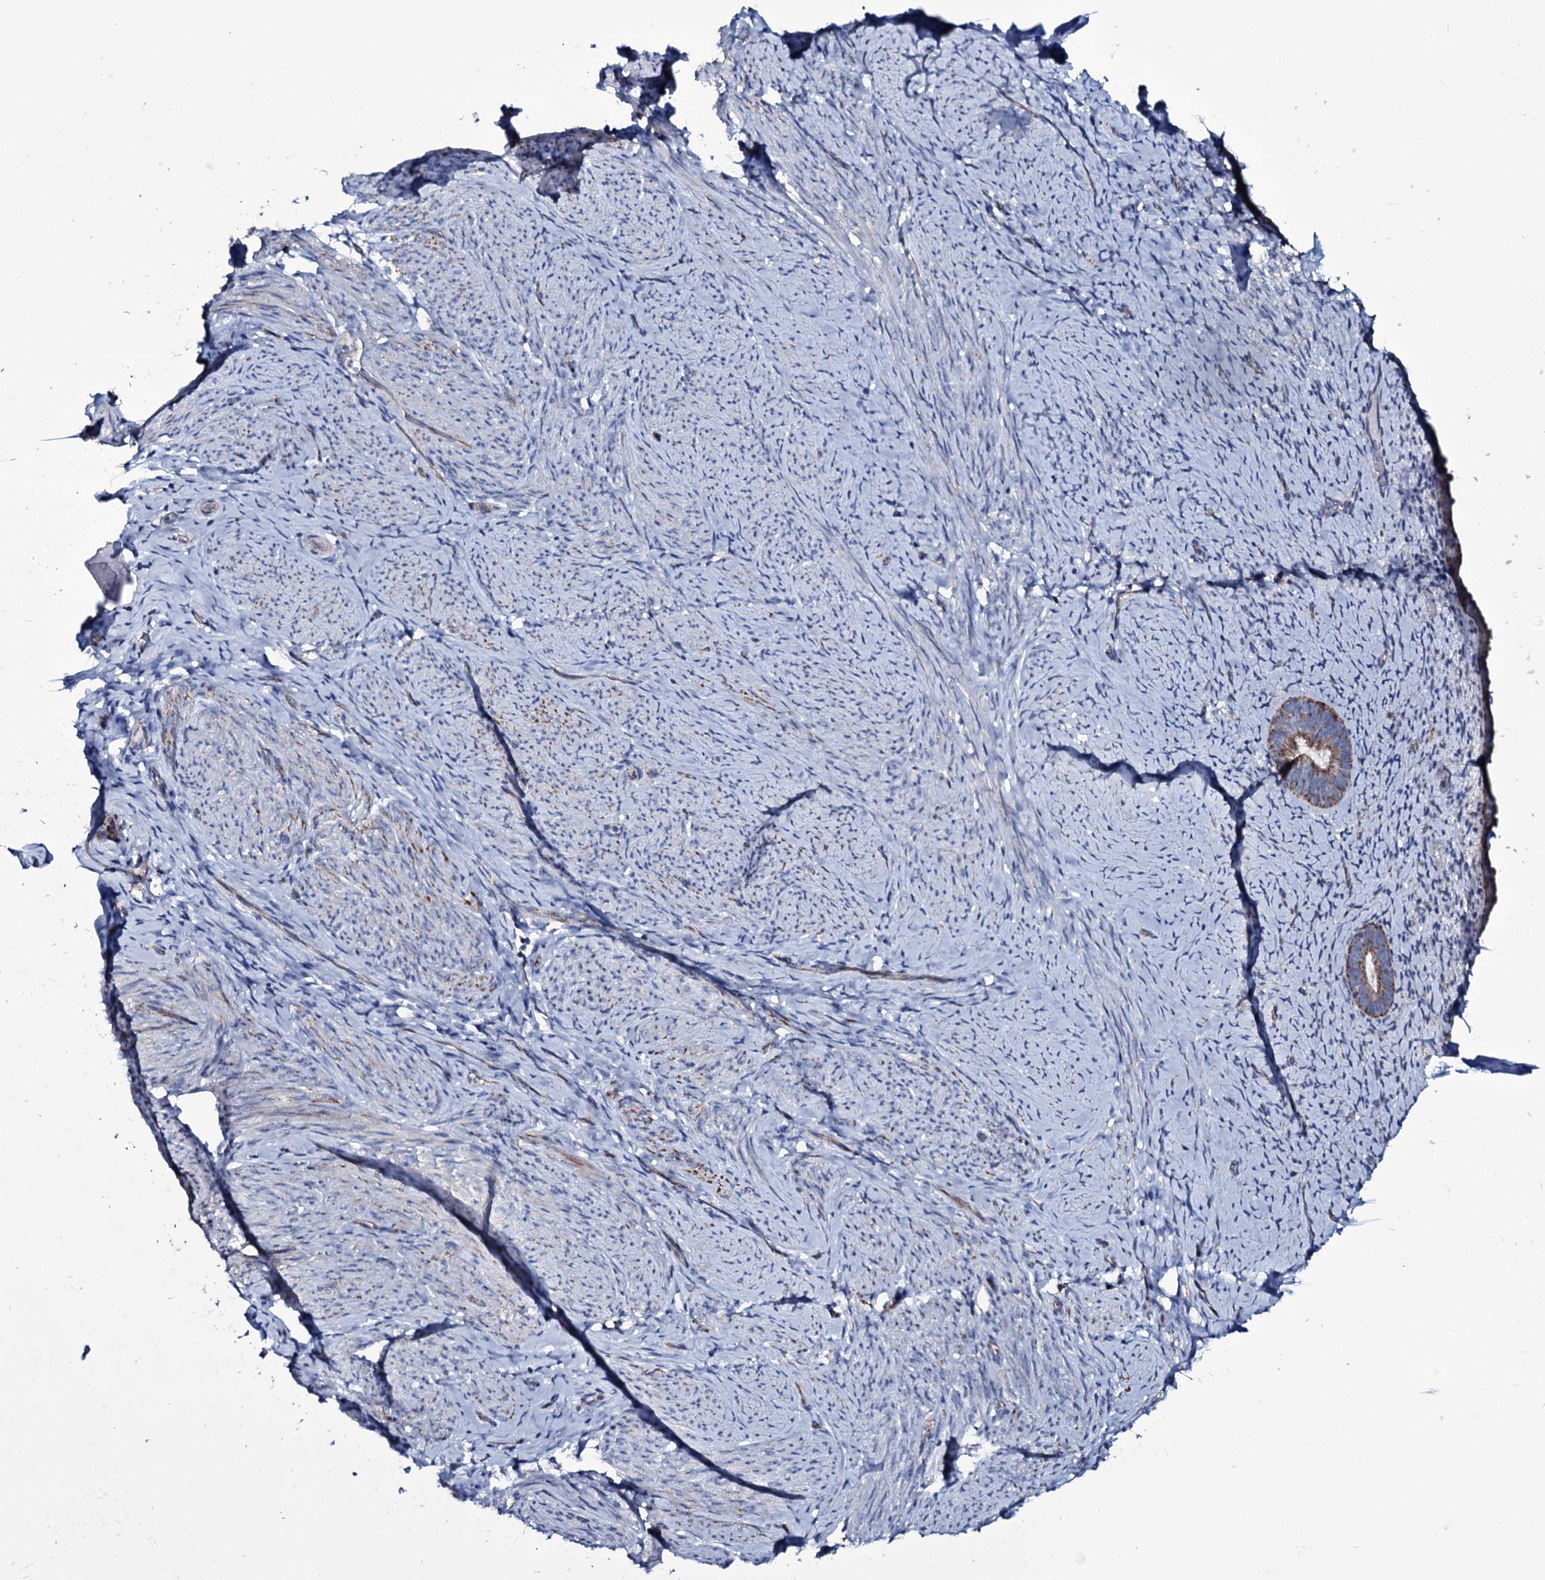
{"staining": {"intensity": "negative", "quantity": "none", "location": "none"}, "tissue": "endometrium", "cell_type": "Cells in endometrial stroma", "image_type": "normal", "snomed": [{"axis": "morphology", "description": "Normal tissue, NOS"}, {"axis": "topography", "description": "Endometrium"}], "caption": "DAB immunohistochemical staining of normal human endometrium exhibits no significant positivity in cells in endometrial stroma.", "gene": "WIPF3", "patient": {"sex": "female", "age": 65}}